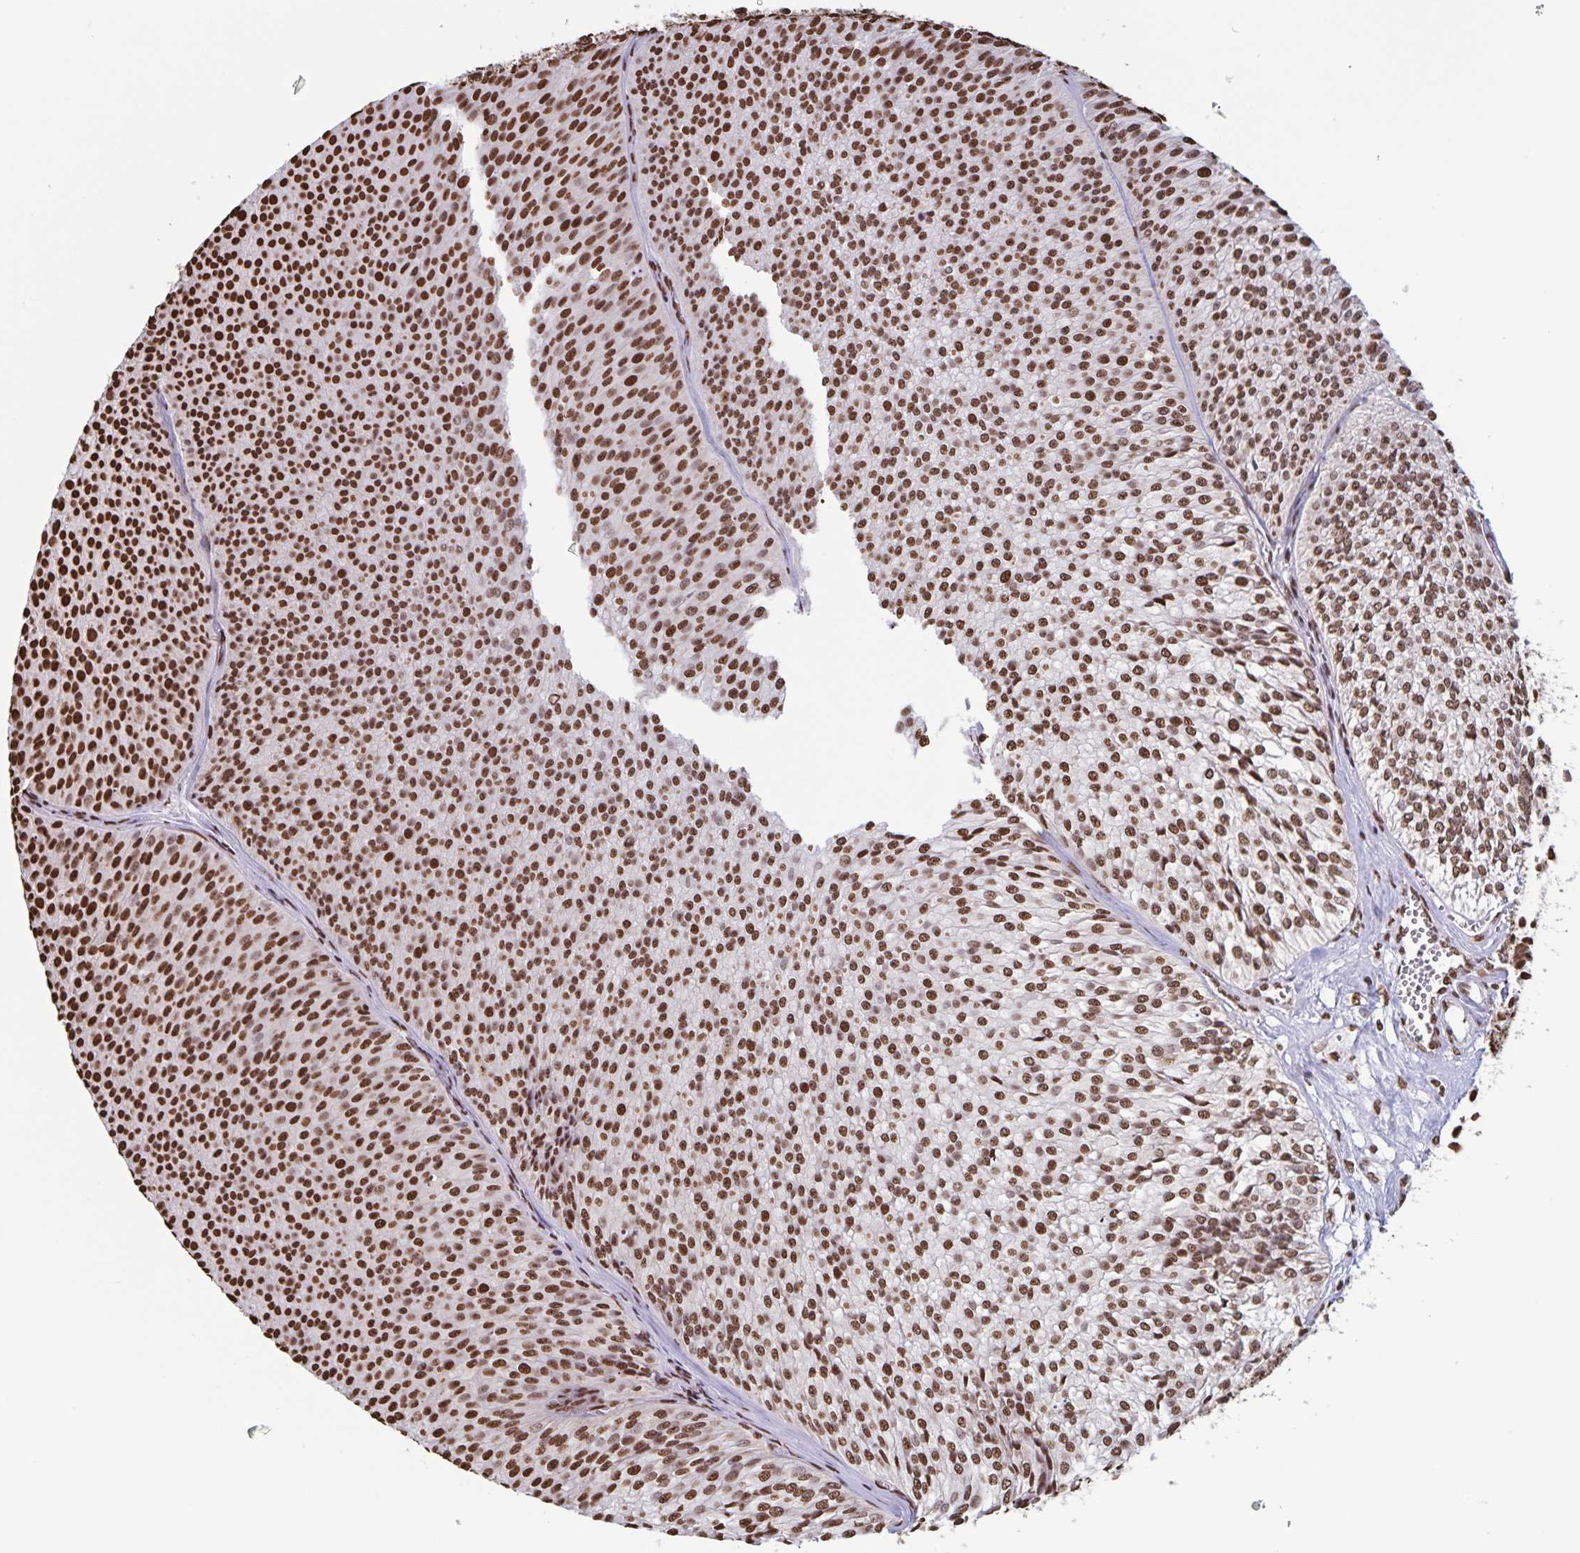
{"staining": {"intensity": "strong", "quantity": ">75%", "location": "nuclear"}, "tissue": "urothelial cancer", "cell_type": "Tumor cells", "image_type": "cancer", "snomed": [{"axis": "morphology", "description": "Urothelial carcinoma, Low grade"}, {"axis": "topography", "description": "Urinary bladder"}], "caption": "About >75% of tumor cells in human urothelial carcinoma (low-grade) display strong nuclear protein staining as visualized by brown immunohistochemical staining.", "gene": "DUT", "patient": {"sex": "male", "age": 91}}